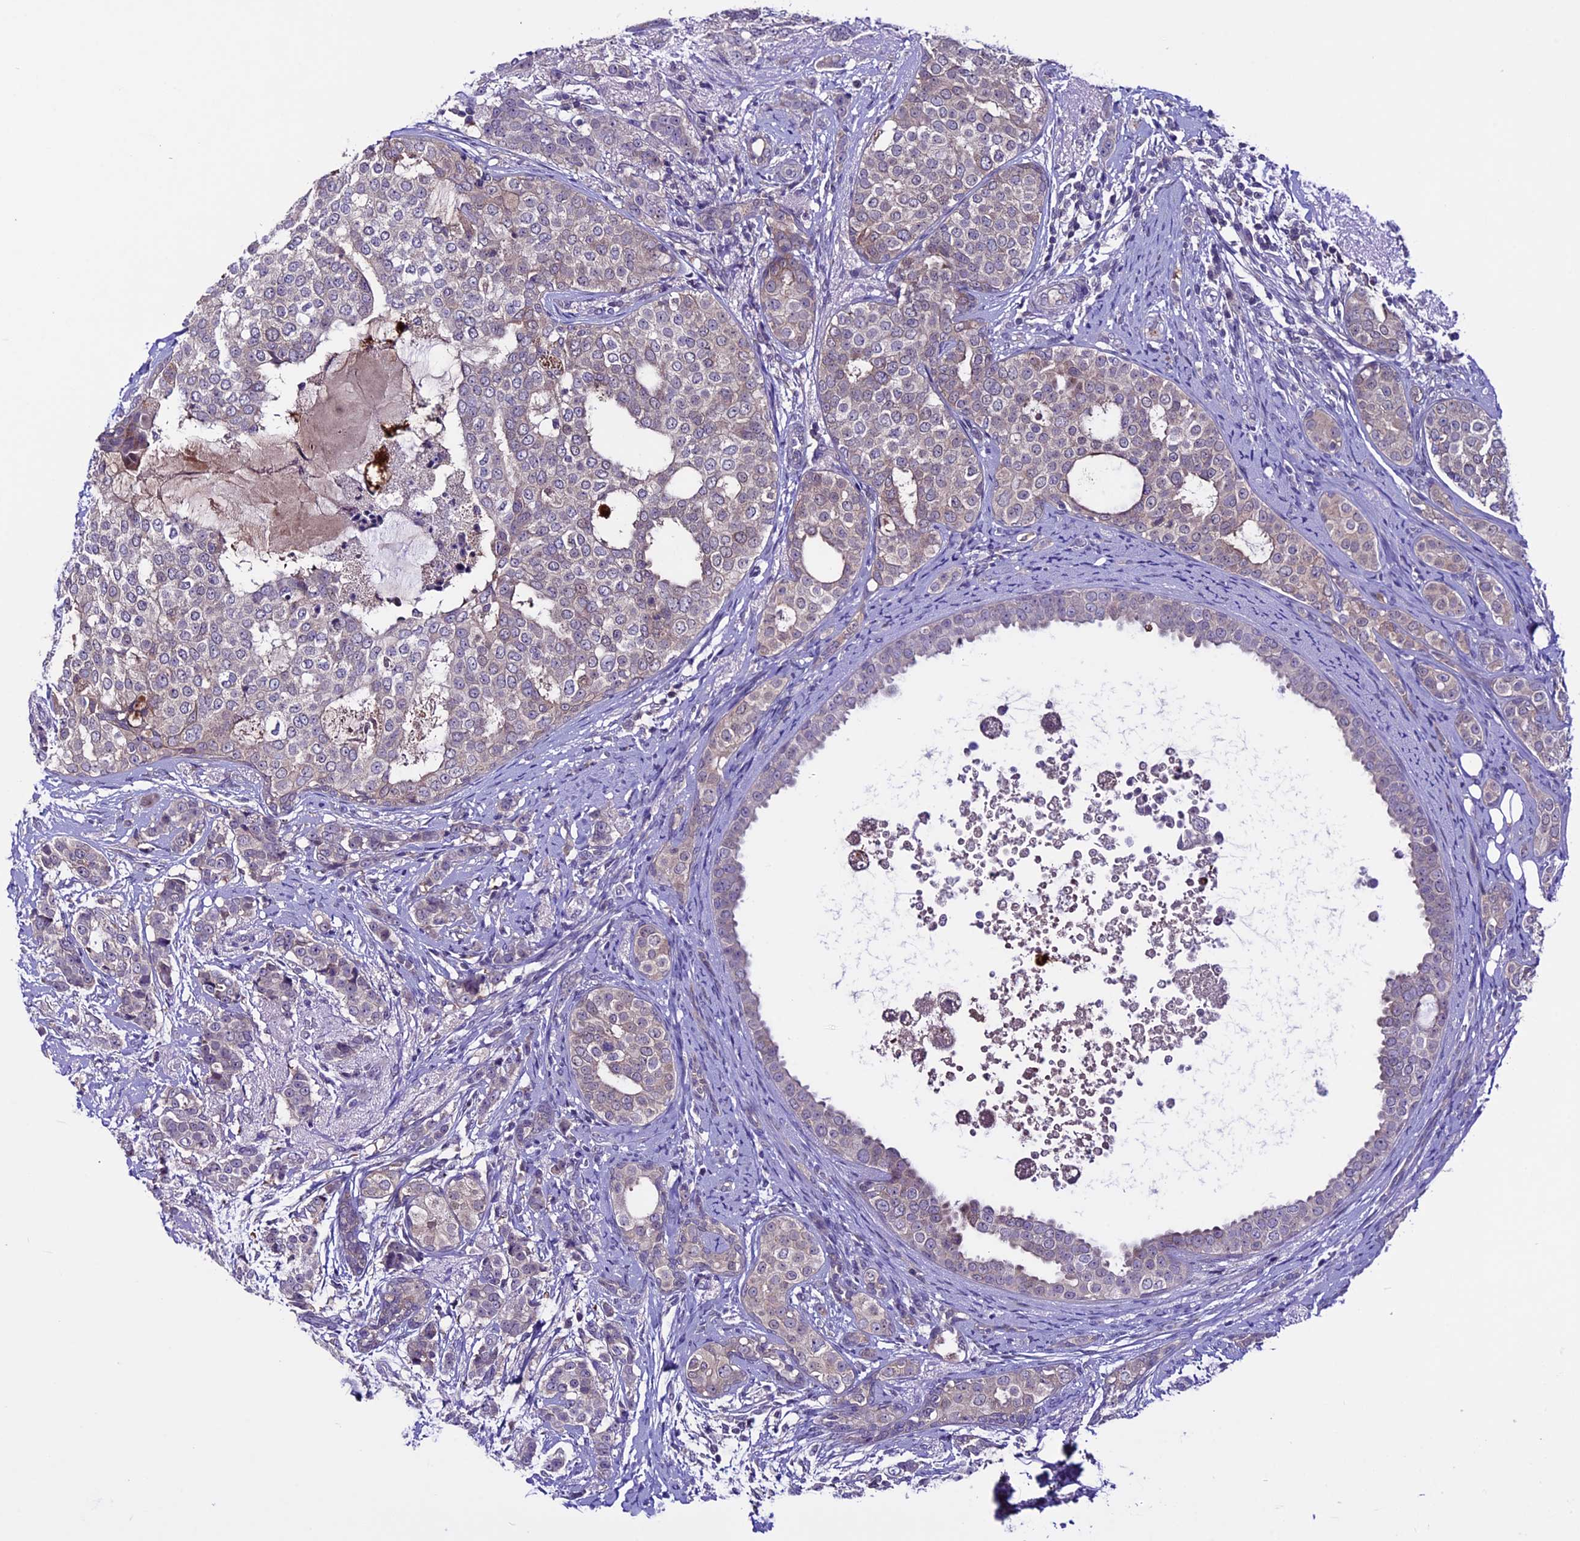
{"staining": {"intensity": "weak", "quantity": "25%-75%", "location": "cytoplasmic/membranous"}, "tissue": "breast cancer", "cell_type": "Tumor cells", "image_type": "cancer", "snomed": [{"axis": "morphology", "description": "Lobular carcinoma"}, {"axis": "topography", "description": "Breast"}], "caption": "The photomicrograph reveals immunohistochemical staining of breast cancer. There is weak cytoplasmic/membranous positivity is identified in about 25%-75% of tumor cells. The protein is stained brown, and the nuclei are stained in blue (DAB IHC with brightfield microscopy, high magnification).", "gene": "XKR7", "patient": {"sex": "female", "age": 51}}